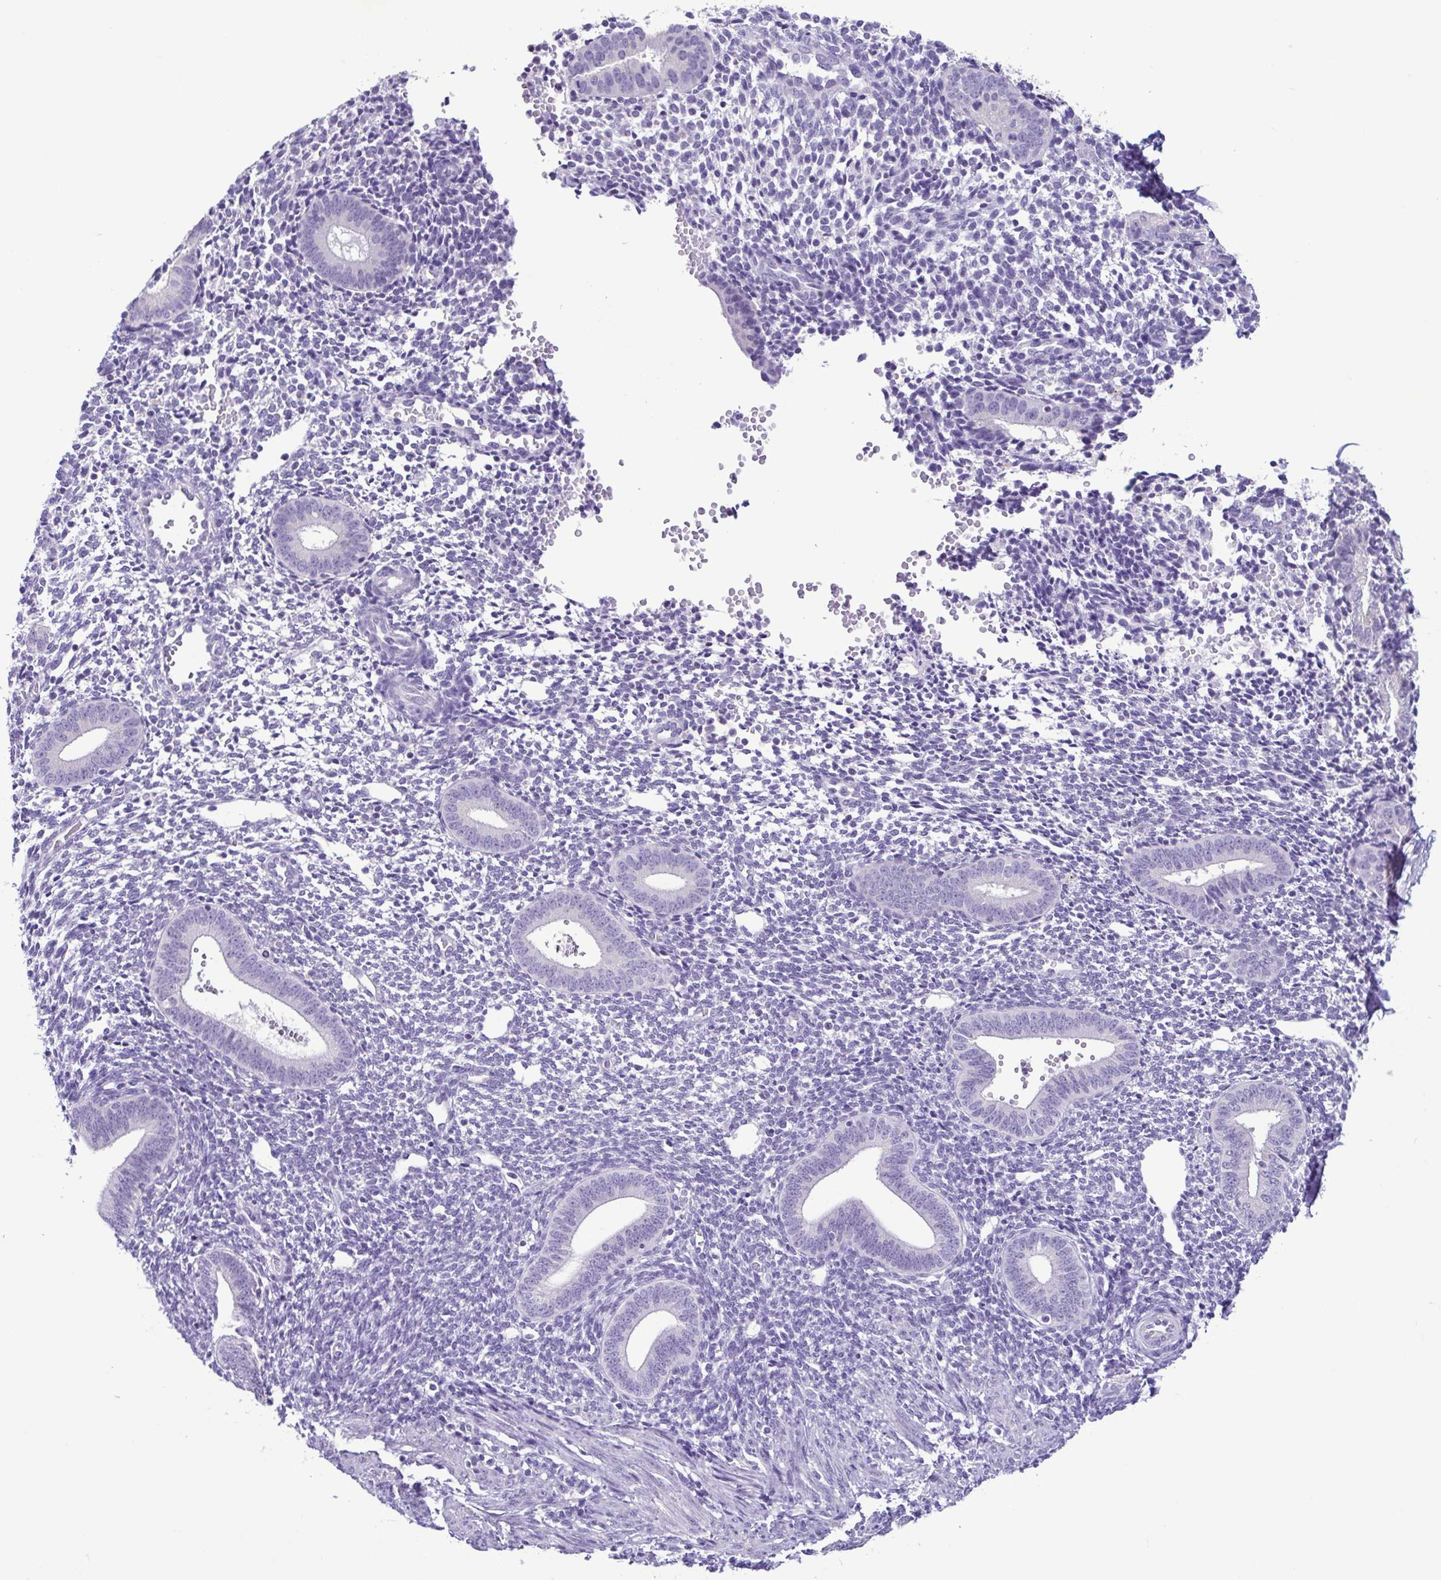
{"staining": {"intensity": "negative", "quantity": "none", "location": "none"}, "tissue": "endometrium", "cell_type": "Cells in endometrial stroma", "image_type": "normal", "snomed": [{"axis": "morphology", "description": "Normal tissue, NOS"}, {"axis": "topography", "description": "Endometrium"}], "caption": "Protein analysis of normal endometrium exhibits no significant expression in cells in endometrial stroma. (Brightfield microscopy of DAB (3,3'-diaminobenzidine) immunohistochemistry at high magnification).", "gene": "CBY2", "patient": {"sex": "female", "age": 40}}